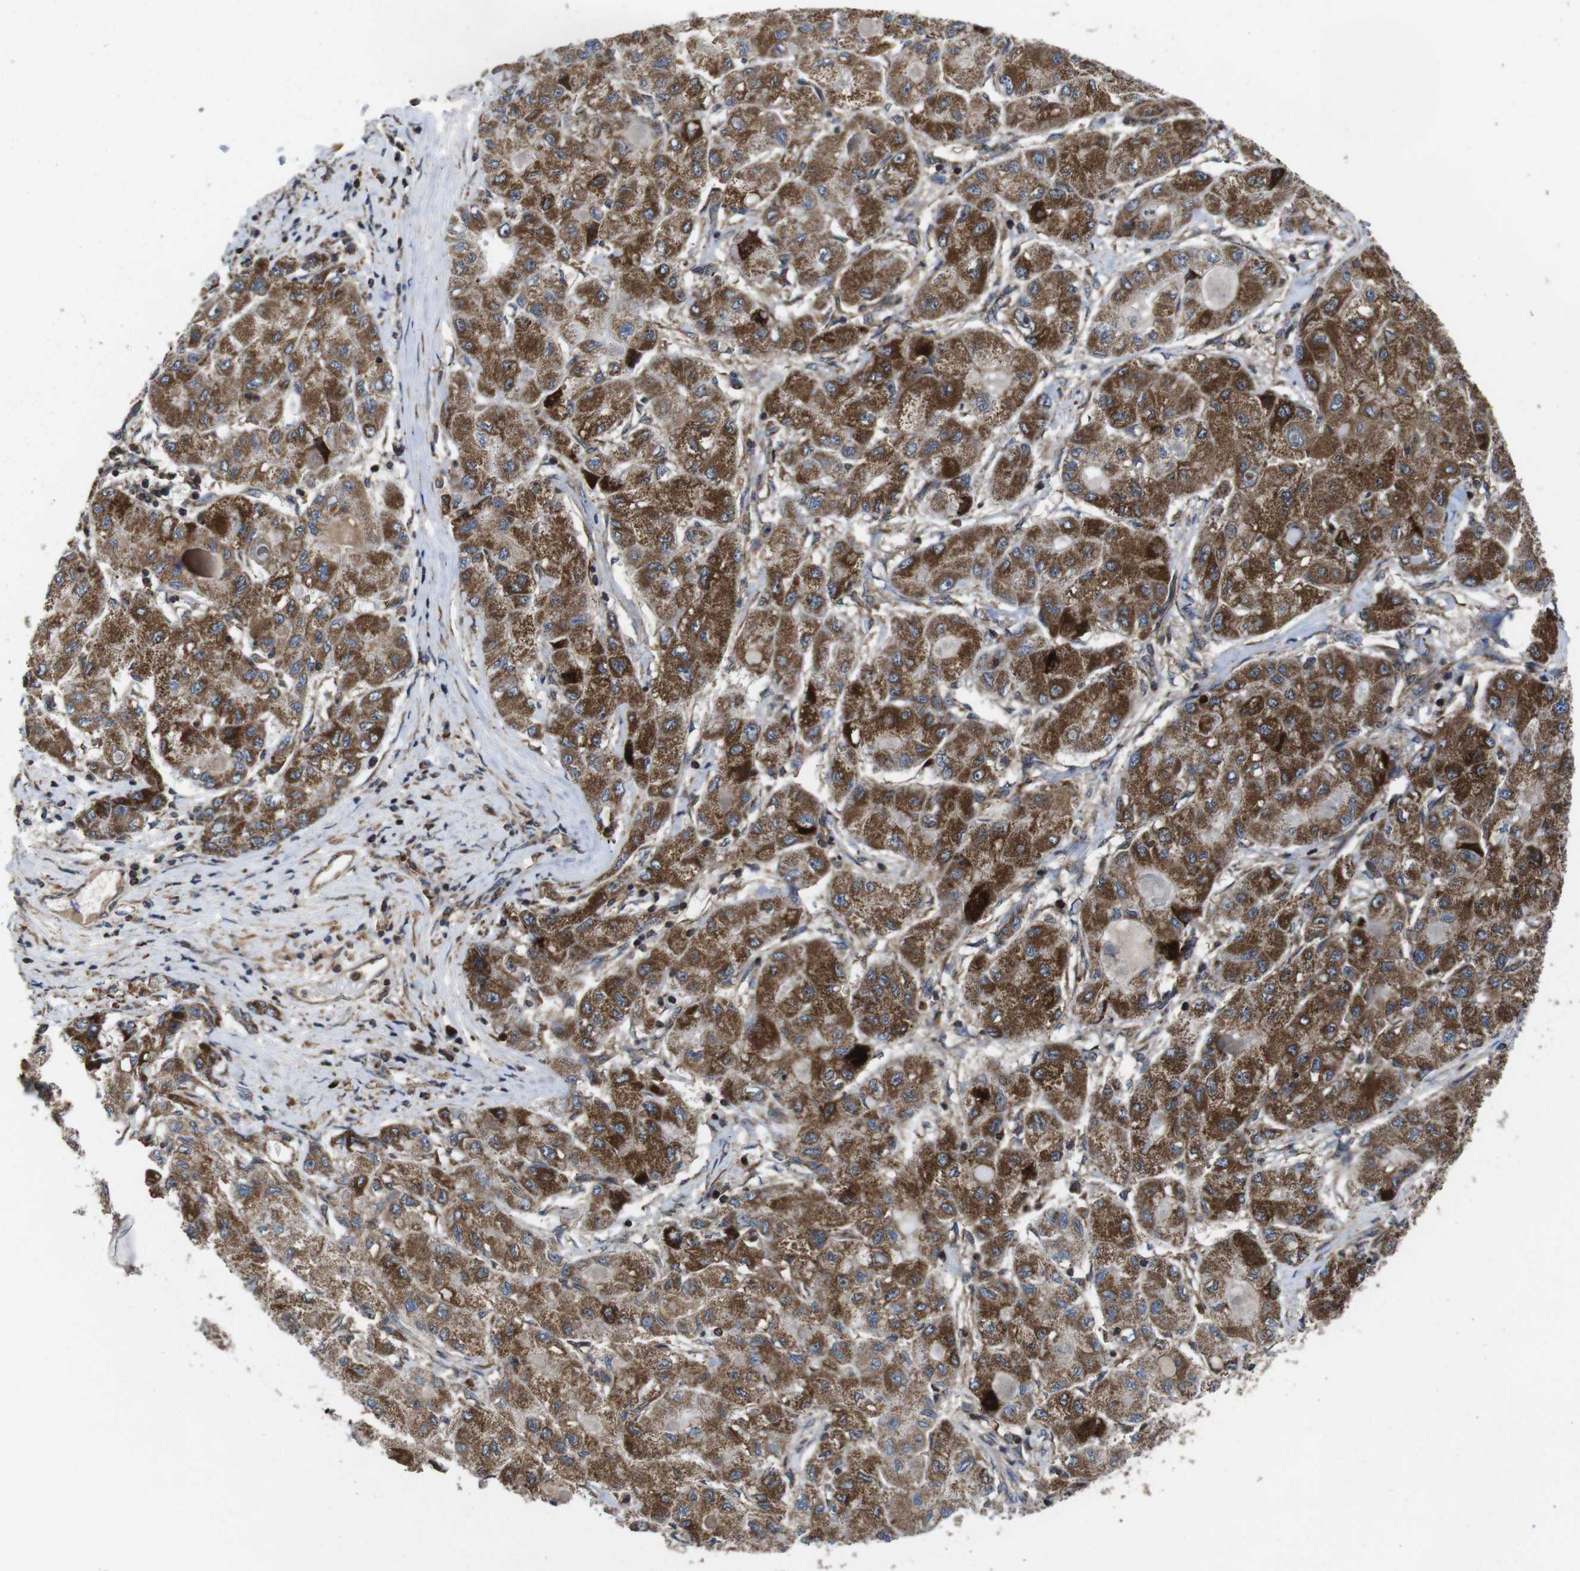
{"staining": {"intensity": "strong", "quantity": "25%-75%", "location": "cytoplasmic/membranous"}, "tissue": "liver cancer", "cell_type": "Tumor cells", "image_type": "cancer", "snomed": [{"axis": "morphology", "description": "Carcinoma, Hepatocellular, NOS"}, {"axis": "topography", "description": "Liver"}], "caption": "DAB immunohistochemical staining of hepatocellular carcinoma (liver) exhibits strong cytoplasmic/membranous protein staining in about 25%-75% of tumor cells. The staining was performed using DAB (3,3'-diaminobenzidine), with brown indicating positive protein expression. Nuclei are stained blue with hematoxylin.", "gene": "HK1", "patient": {"sex": "male", "age": 80}}